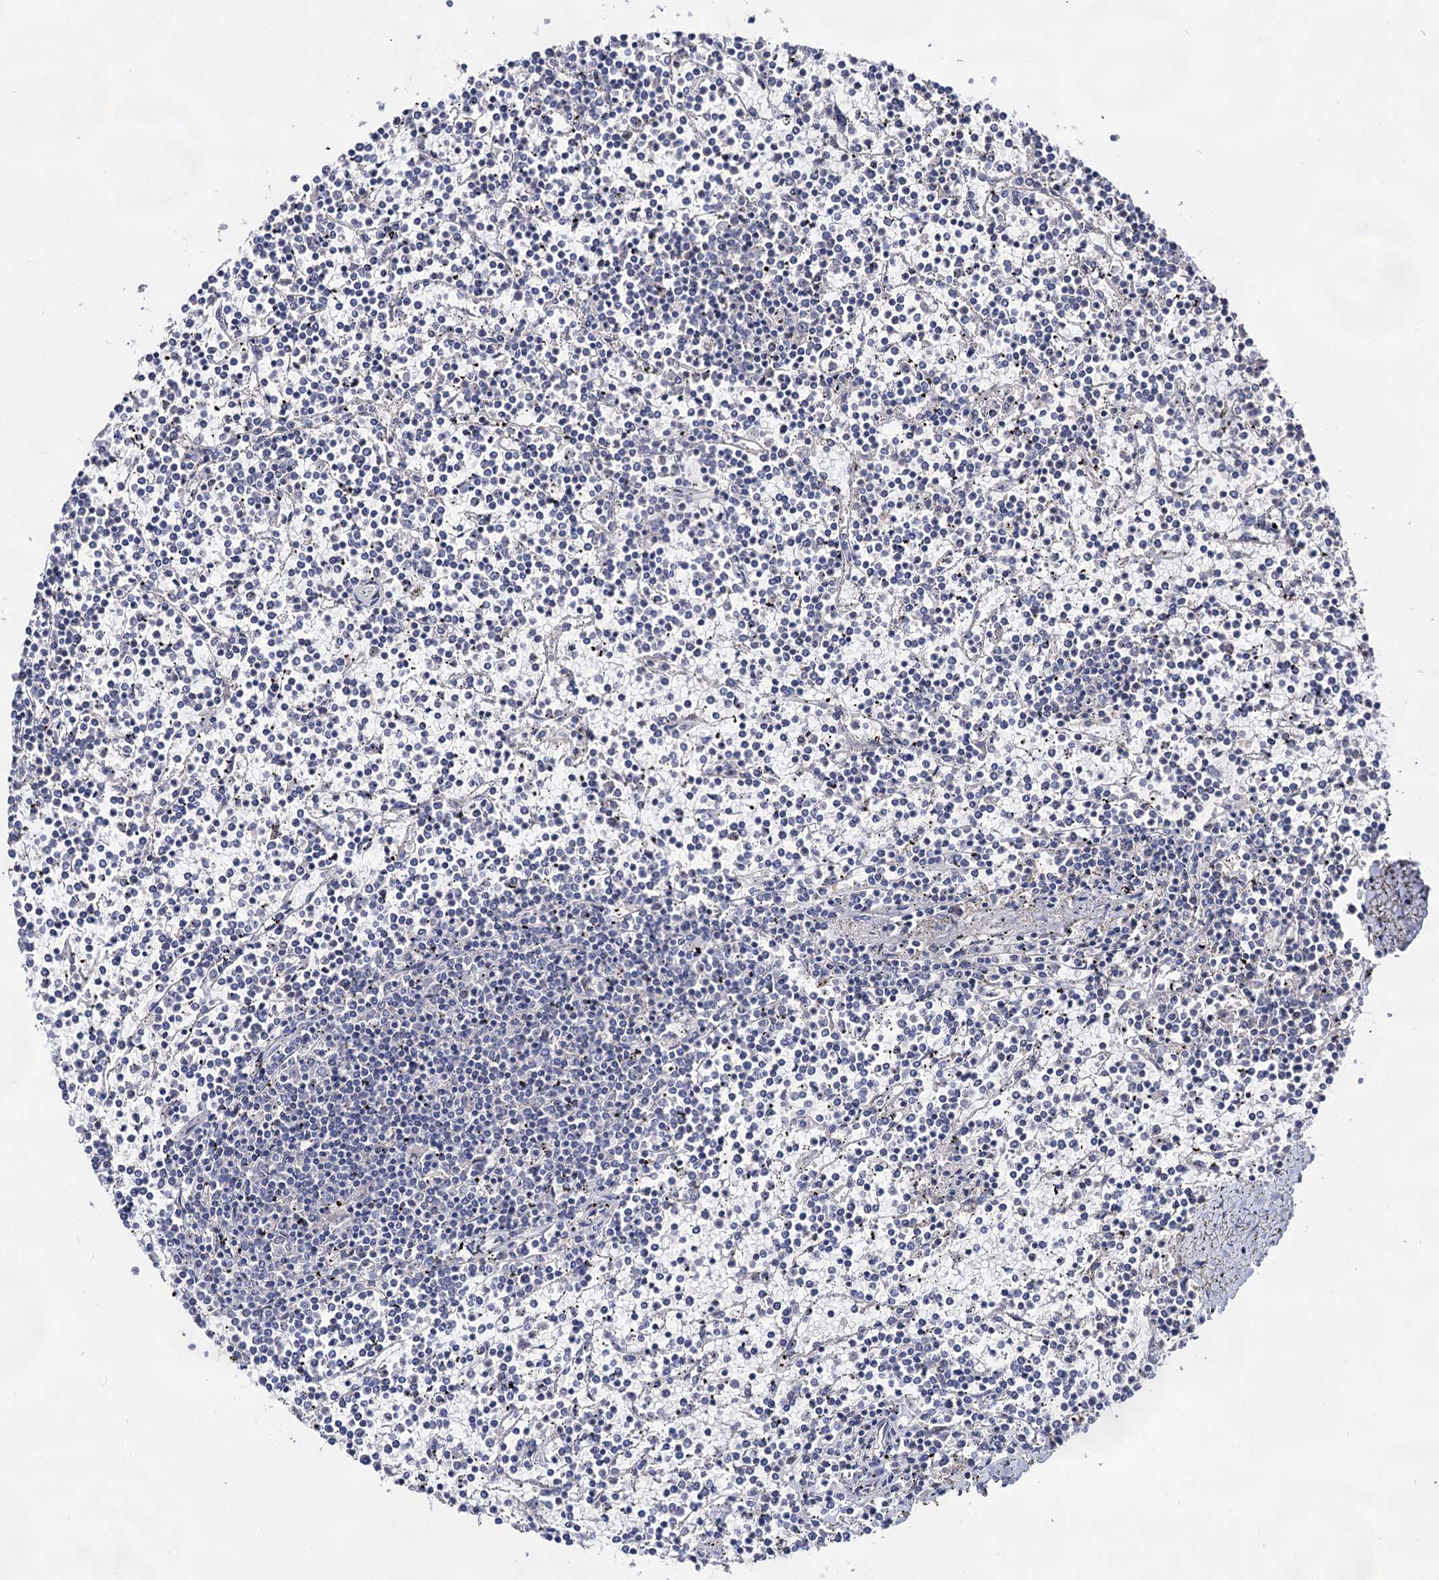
{"staining": {"intensity": "negative", "quantity": "none", "location": "none"}, "tissue": "lymphoma", "cell_type": "Tumor cells", "image_type": "cancer", "snomed": [{"axis": "morphology", "description": "Malignant lymphoma, non-Hodgkin's type, Low grade"}, {"axis": "topography", "description": "Spleen"}], "caption": "The histopathology image displays no significant positivity in tumor cells of lymphoma.", "gene": "ARFIP2", "patient": {"sex": "female", "age": 19}}